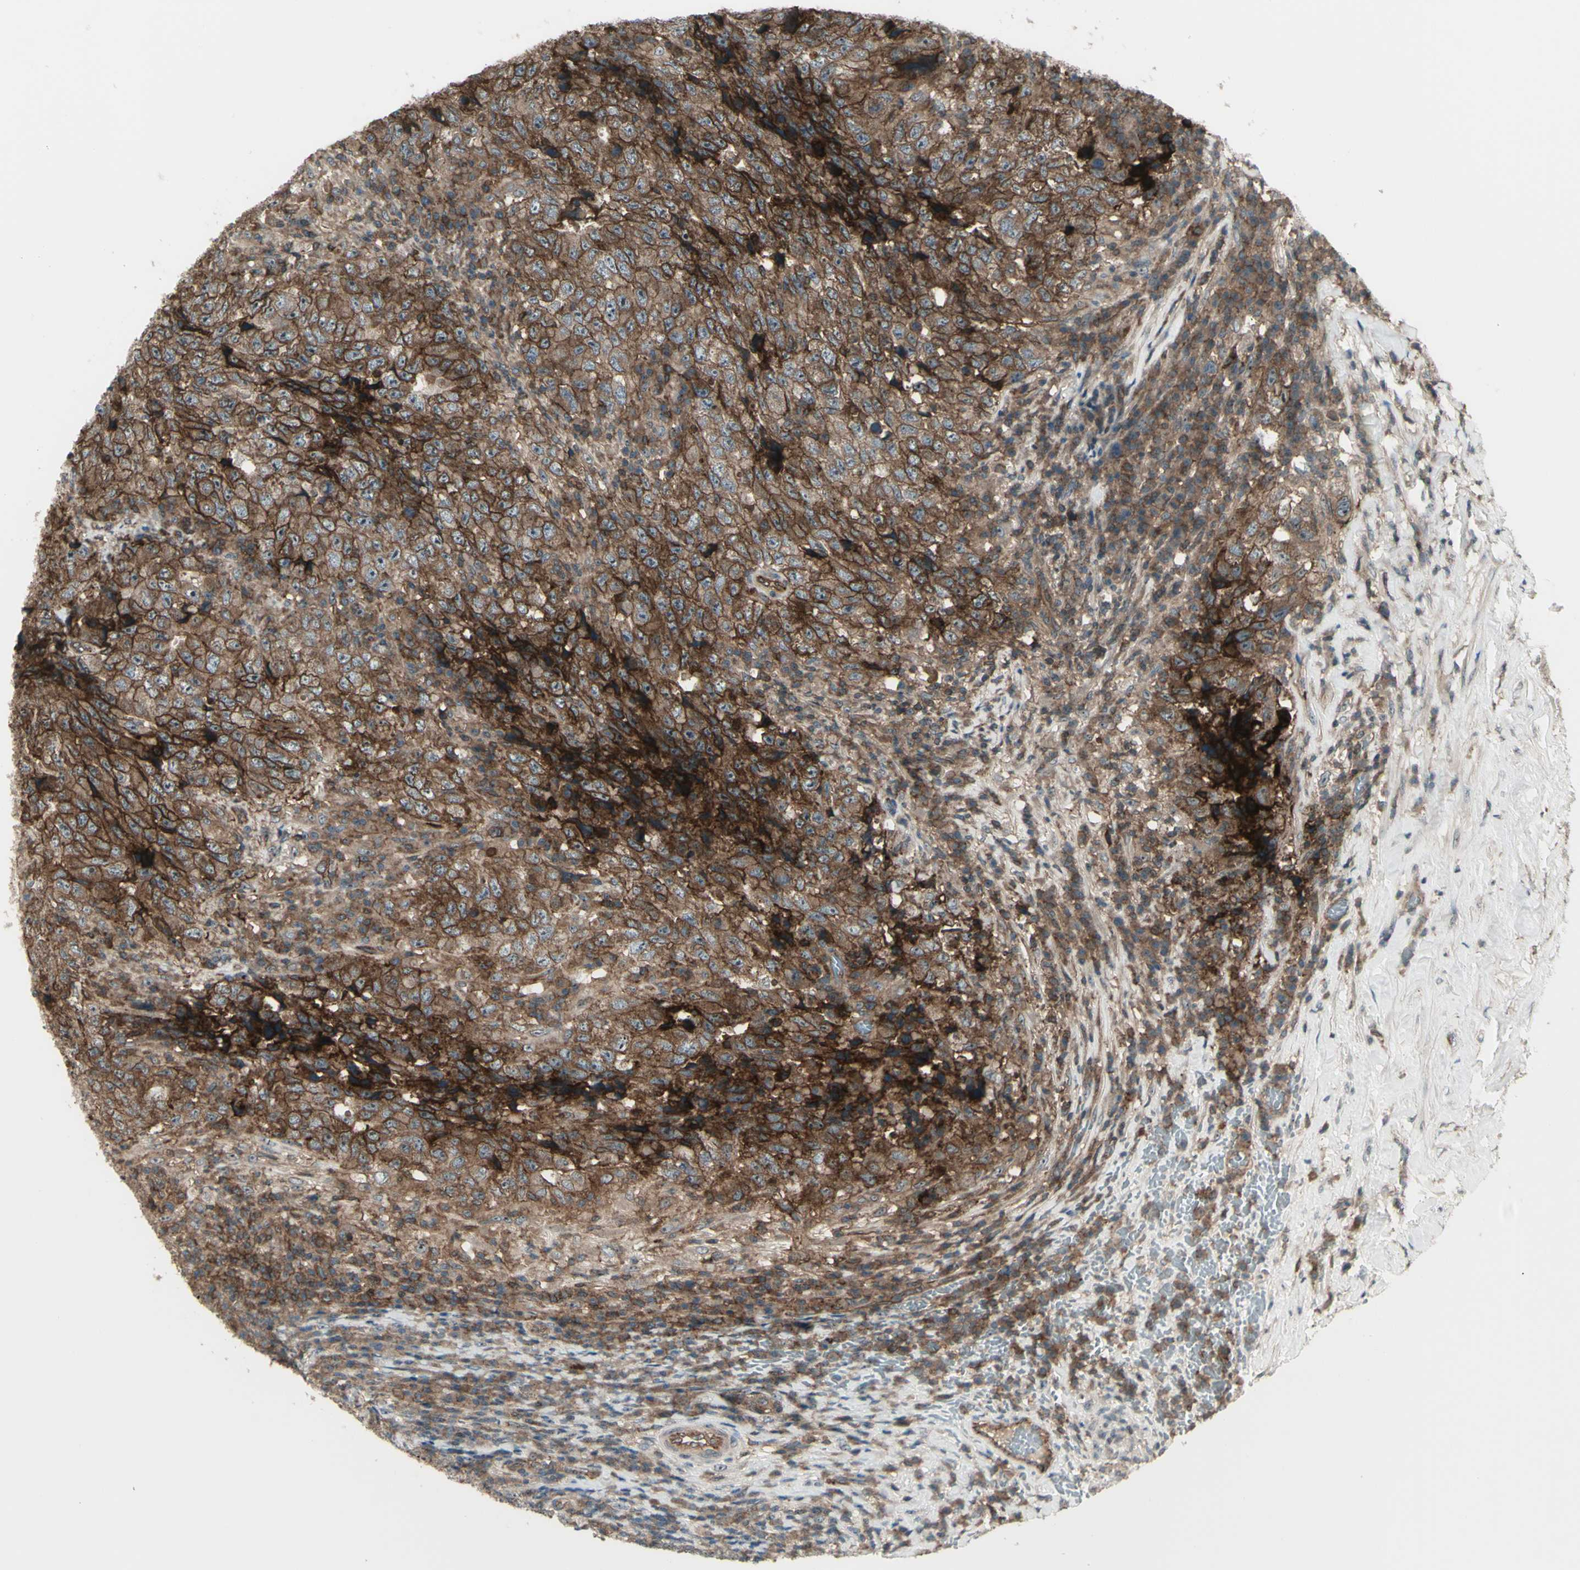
{"staining": {"intensity": "strong", "quantity": ">75%", "location": "cytoplasmic/membranous"}, "tissue": "testis cancer", "cell_type": "Tumor cells", "image_type": "cancer", "snomed": [{"axis": "morphology", "description": "Necrosis, NOS"}, {"axis": "morphology", "description": "Carcinoma, Embryonal, NOS"}, {"axis": "topography", "description": "Testis"}], "caption": "This is an image of immunohistochemistry (IHC) staining of testis cancer (embryonal carcinoma), which shows strong expression in the cytoplasmic/membranous of tumor cells.", "gene": "FXYD5", "patient": {"sex": "male", "age": 19}}